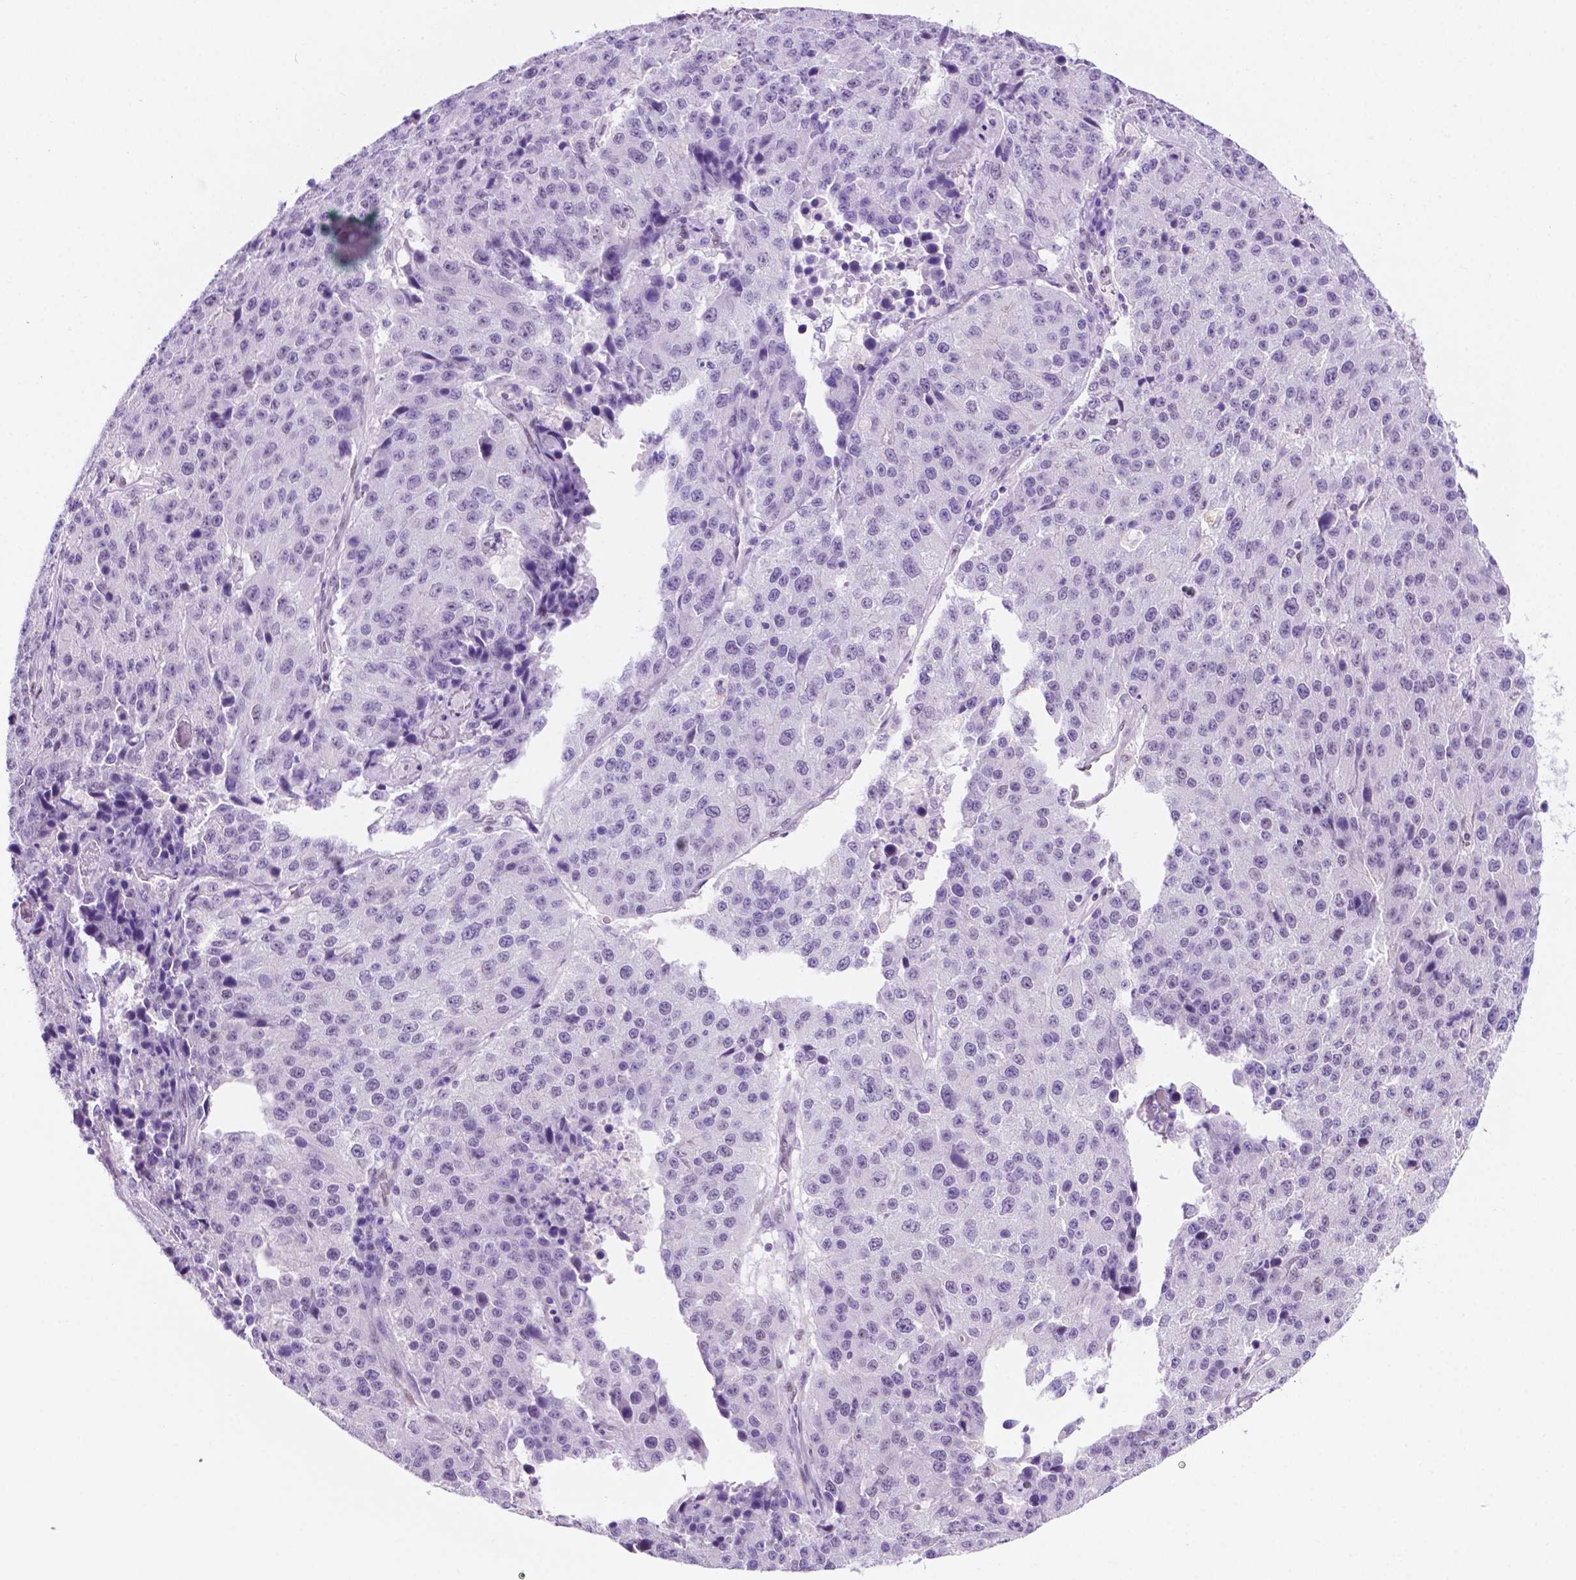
{"staining": {"intensity": "weak", "quantity": "25%-75%", "location": "nuclear"}, "tissue": "stomach cancer", "cell_type": "Tumor cells", "image_type": "cancer", "snomed": [{"axis": "morphology", "description": "Adenocarcinoma, NOS"}, {"axis": "topography", "description": "Stomach"}], "caption": "There is low levels of weak nuclear expression in tumor cells of stomach cancer (adenocarcinoma), as demonstrated by immunohistochemical staining (brown color).", "gene": "ERF", "patient": {"sex": "male", "age": 71}}